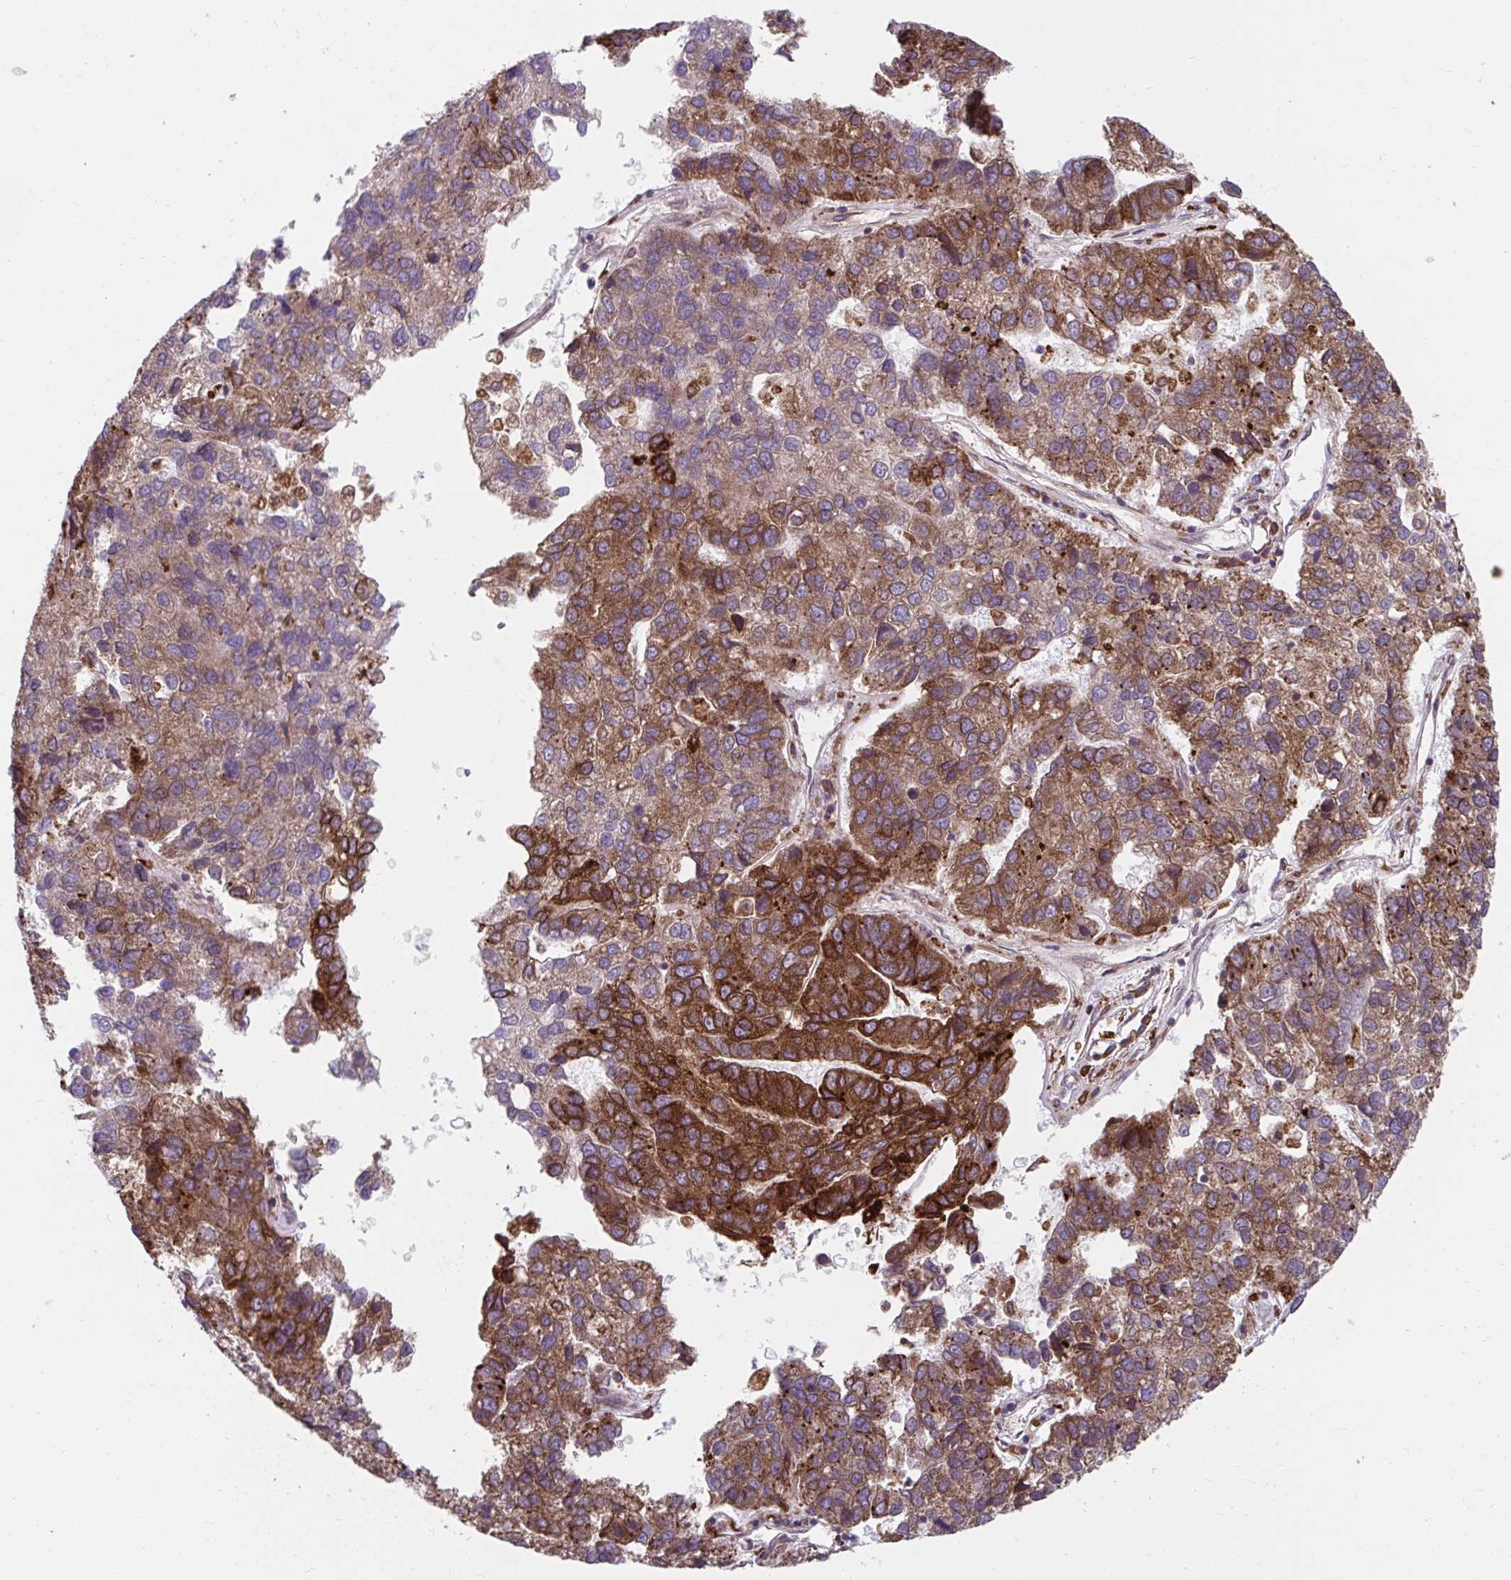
{"staining": {"intensity": "strong", "quantity": "25%-75%", "location": "cytoplasmic/membranous"}, "tissue": "pancreatic cancer", "cell_type": "Tumor cells", "image_type": "cancer", "snomed": [{"axis": "morphology", "description": "Adenocarcinoma, NOS"}, {"axis": "topography", "description": "Pancreas"}], "caption": "About 25%-75% of tumor cells in human pancreatic cancer exhibit strong cytoplasmic/membranous protein staining as visualized by brown immunohistochemical staining.", "gene": "STIM2", "patient": {"sex": "female", "age": 61}}